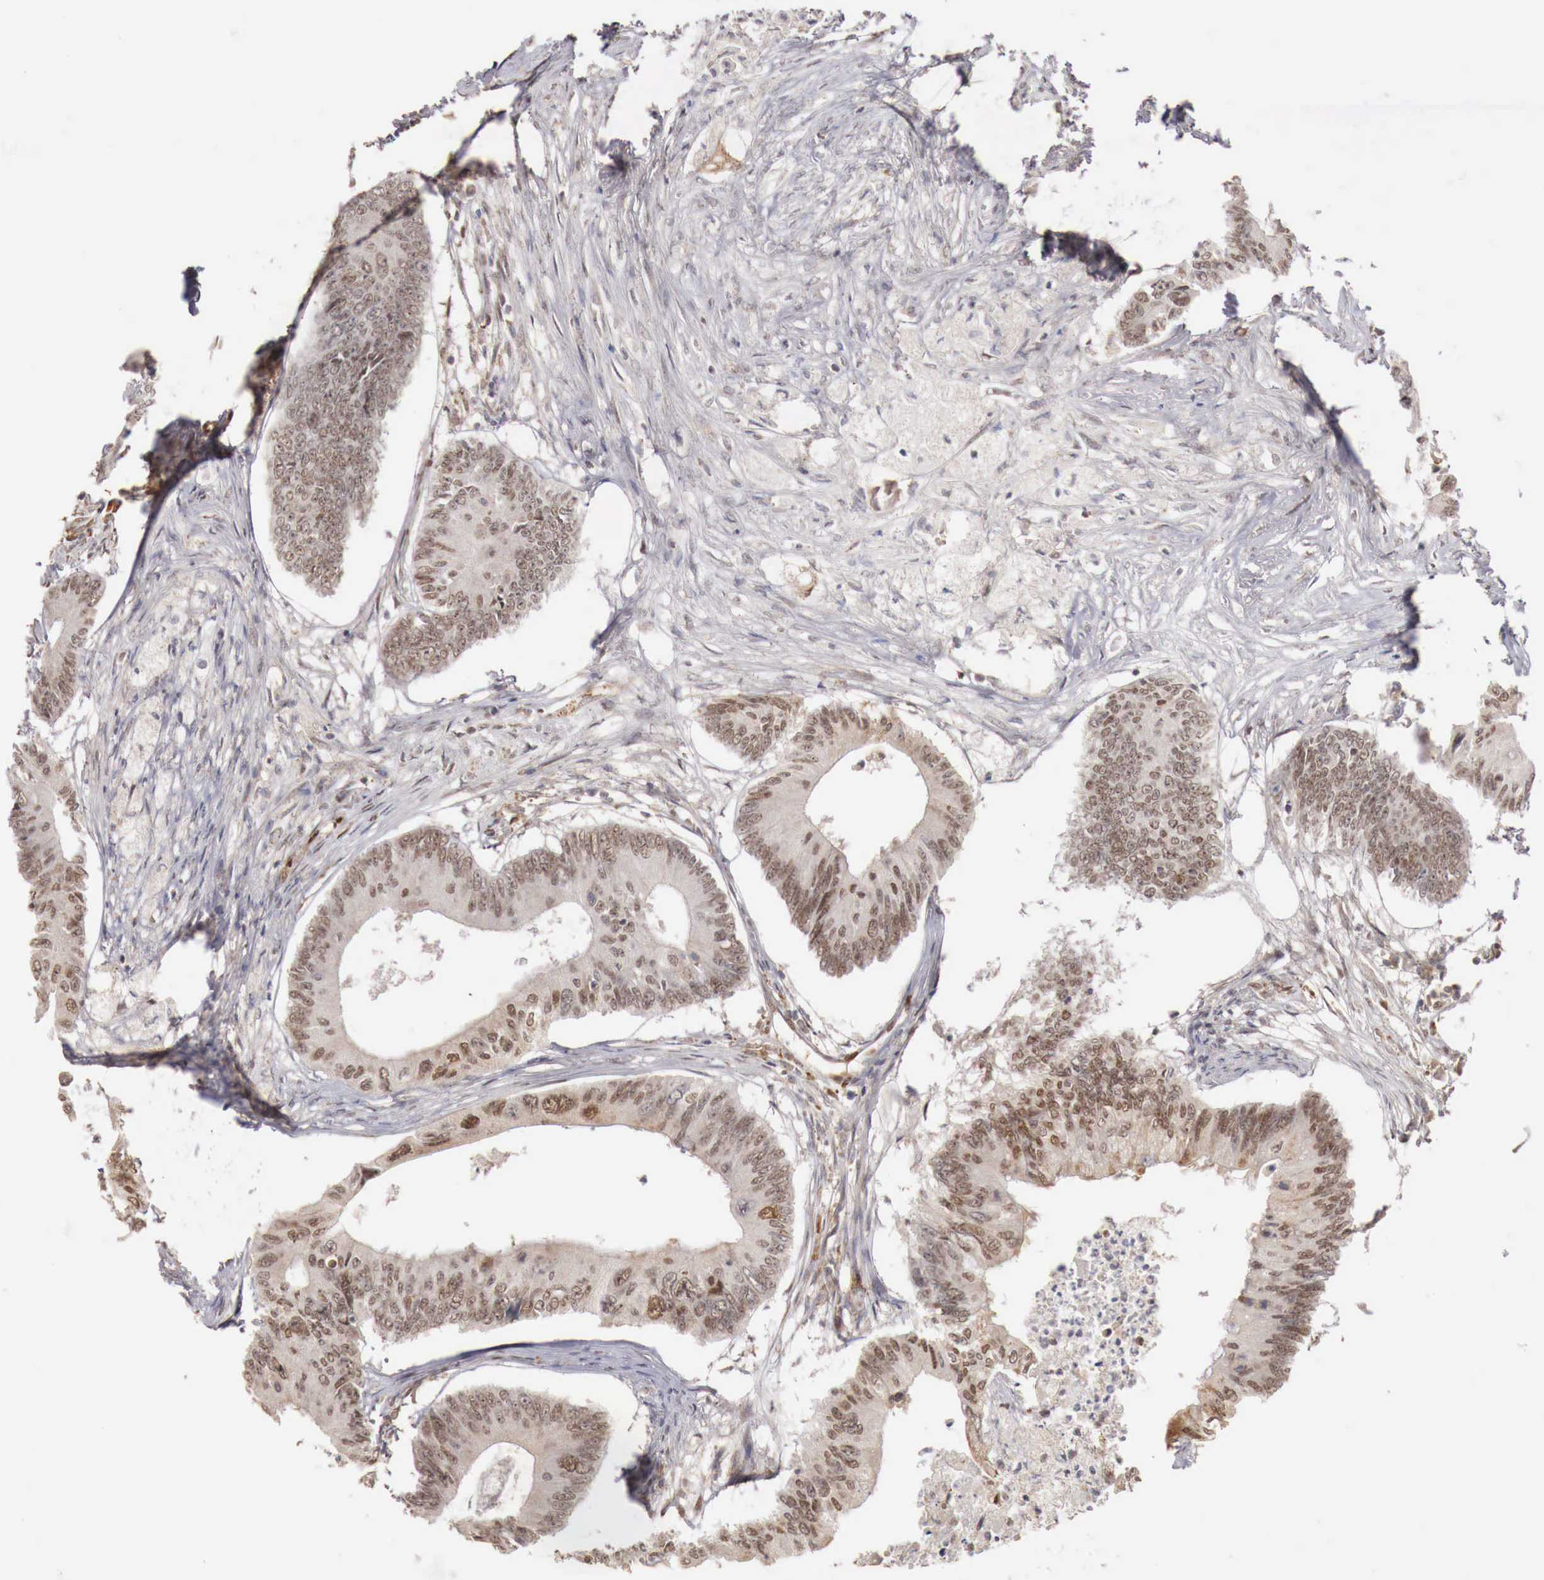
{"staining": {"intensity": "weak", "quantity": "25%-75%", "location": "nuclear"}, "tissue": "colorectal cancer", "cell_type": "Tumor cells", "image_type": "cancer", "snomed": [{"axis": "morphology", "description": "Adenocarcinoma, NOS"}, {"axis": "topography", "description": "Colon"}], "caption": "Brown immunohistochemical staining in colorectal cancer (adenocarcinoma) displays weak nuclear positivity in about 25%-75% of tumor cells.", "gene": "KHDRBS2", "patient": {"sex": "male", "age": 65}}